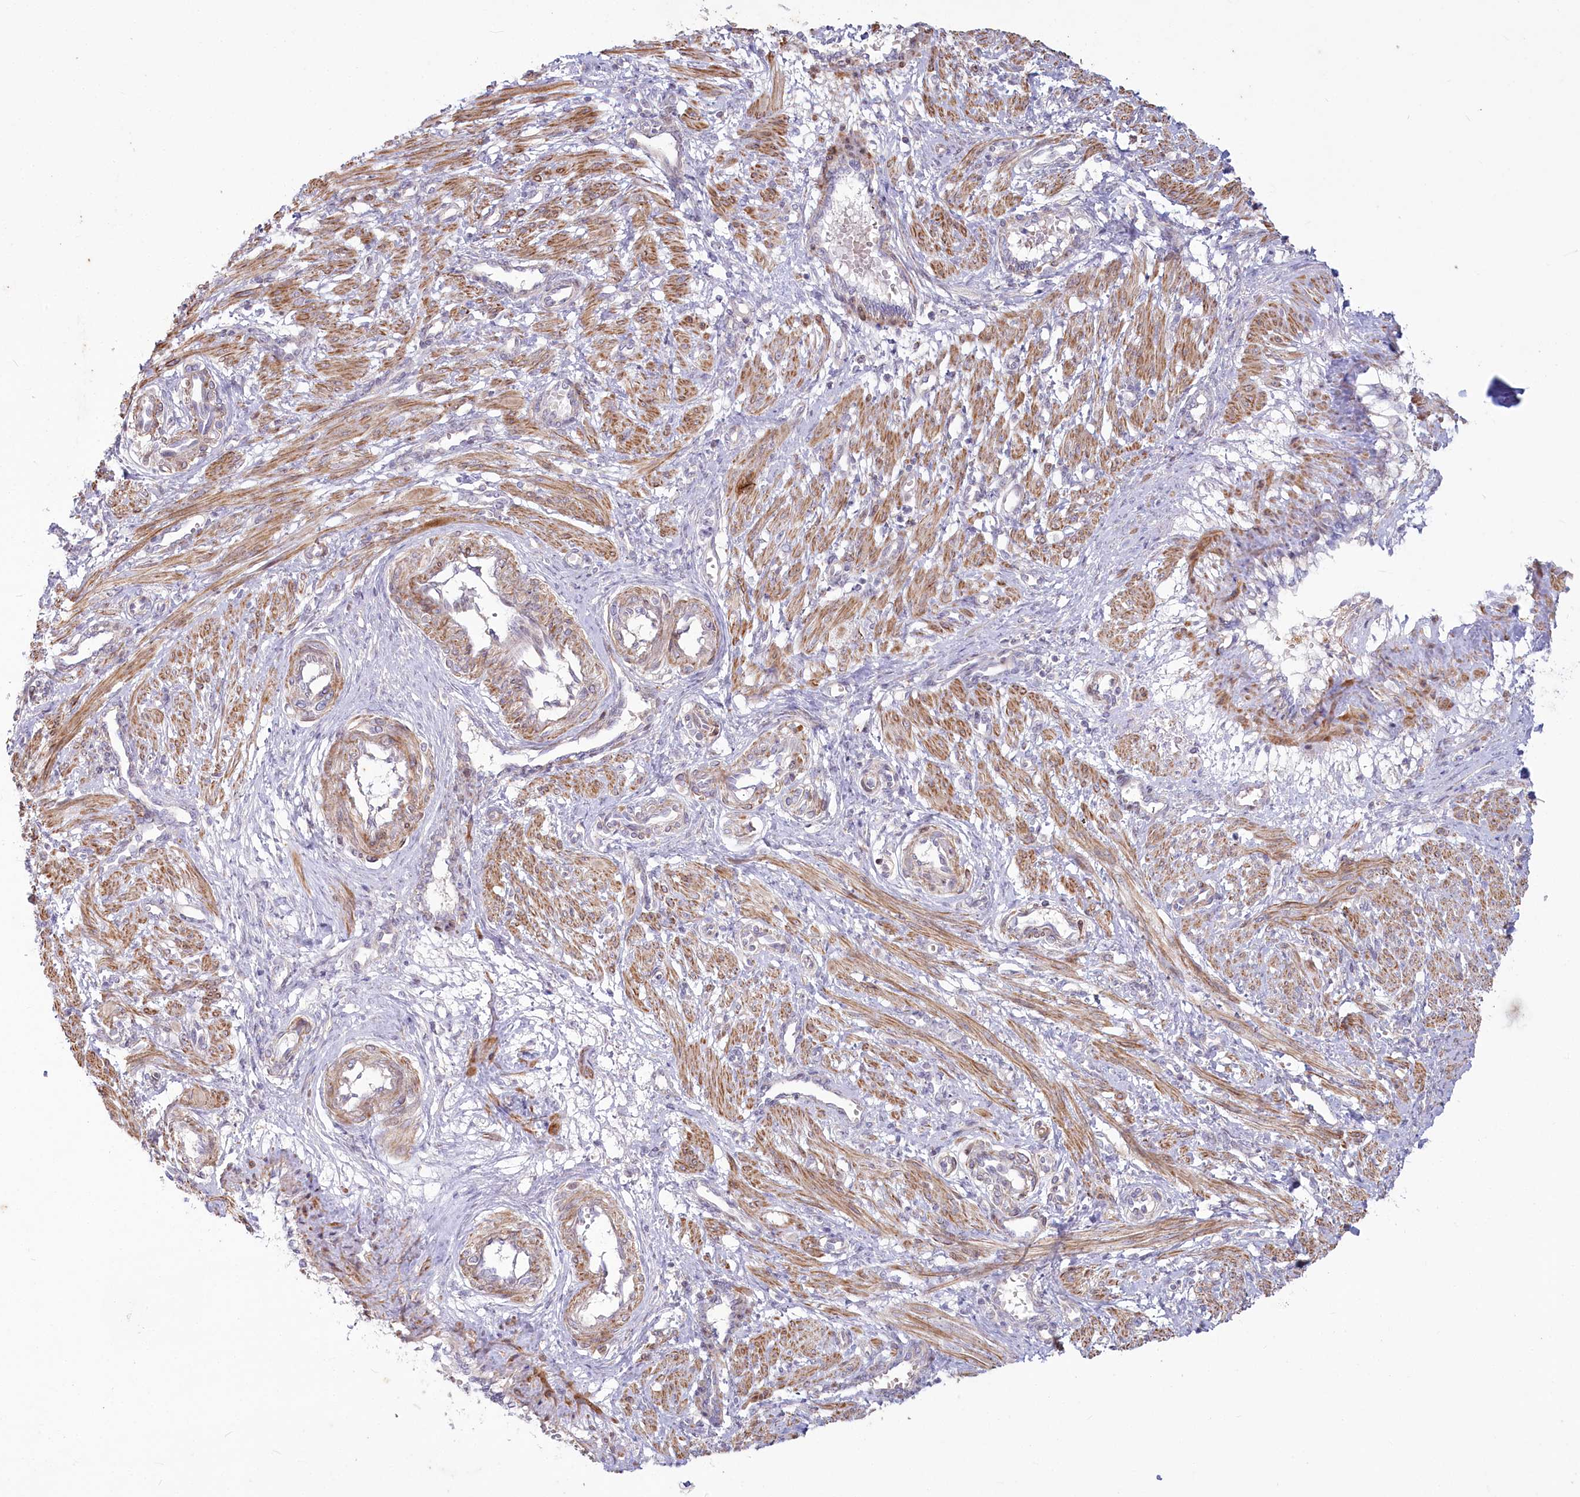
{"staining": {"intensity": "moderate", "quantity": ">75%", "location": "cytoplasmic/membranous"}, "tissue": "smooth muscle", "cell_type": "Smooth muscle cells", "image_type": "normal", "snomed": [{"axis": "morphology", "description": "Normal tissue, NOS"}, {"axis": "topography", "description": "Endometrium"}], "caption": "Moderate cytoplasmic/membranous staining for a protein is identified in approximately >75% of smooth muscle cells of unremarkable smooth muscle using IHC.", "gene": "MTG1", "patient": {"sex": "female", "age": 33}}